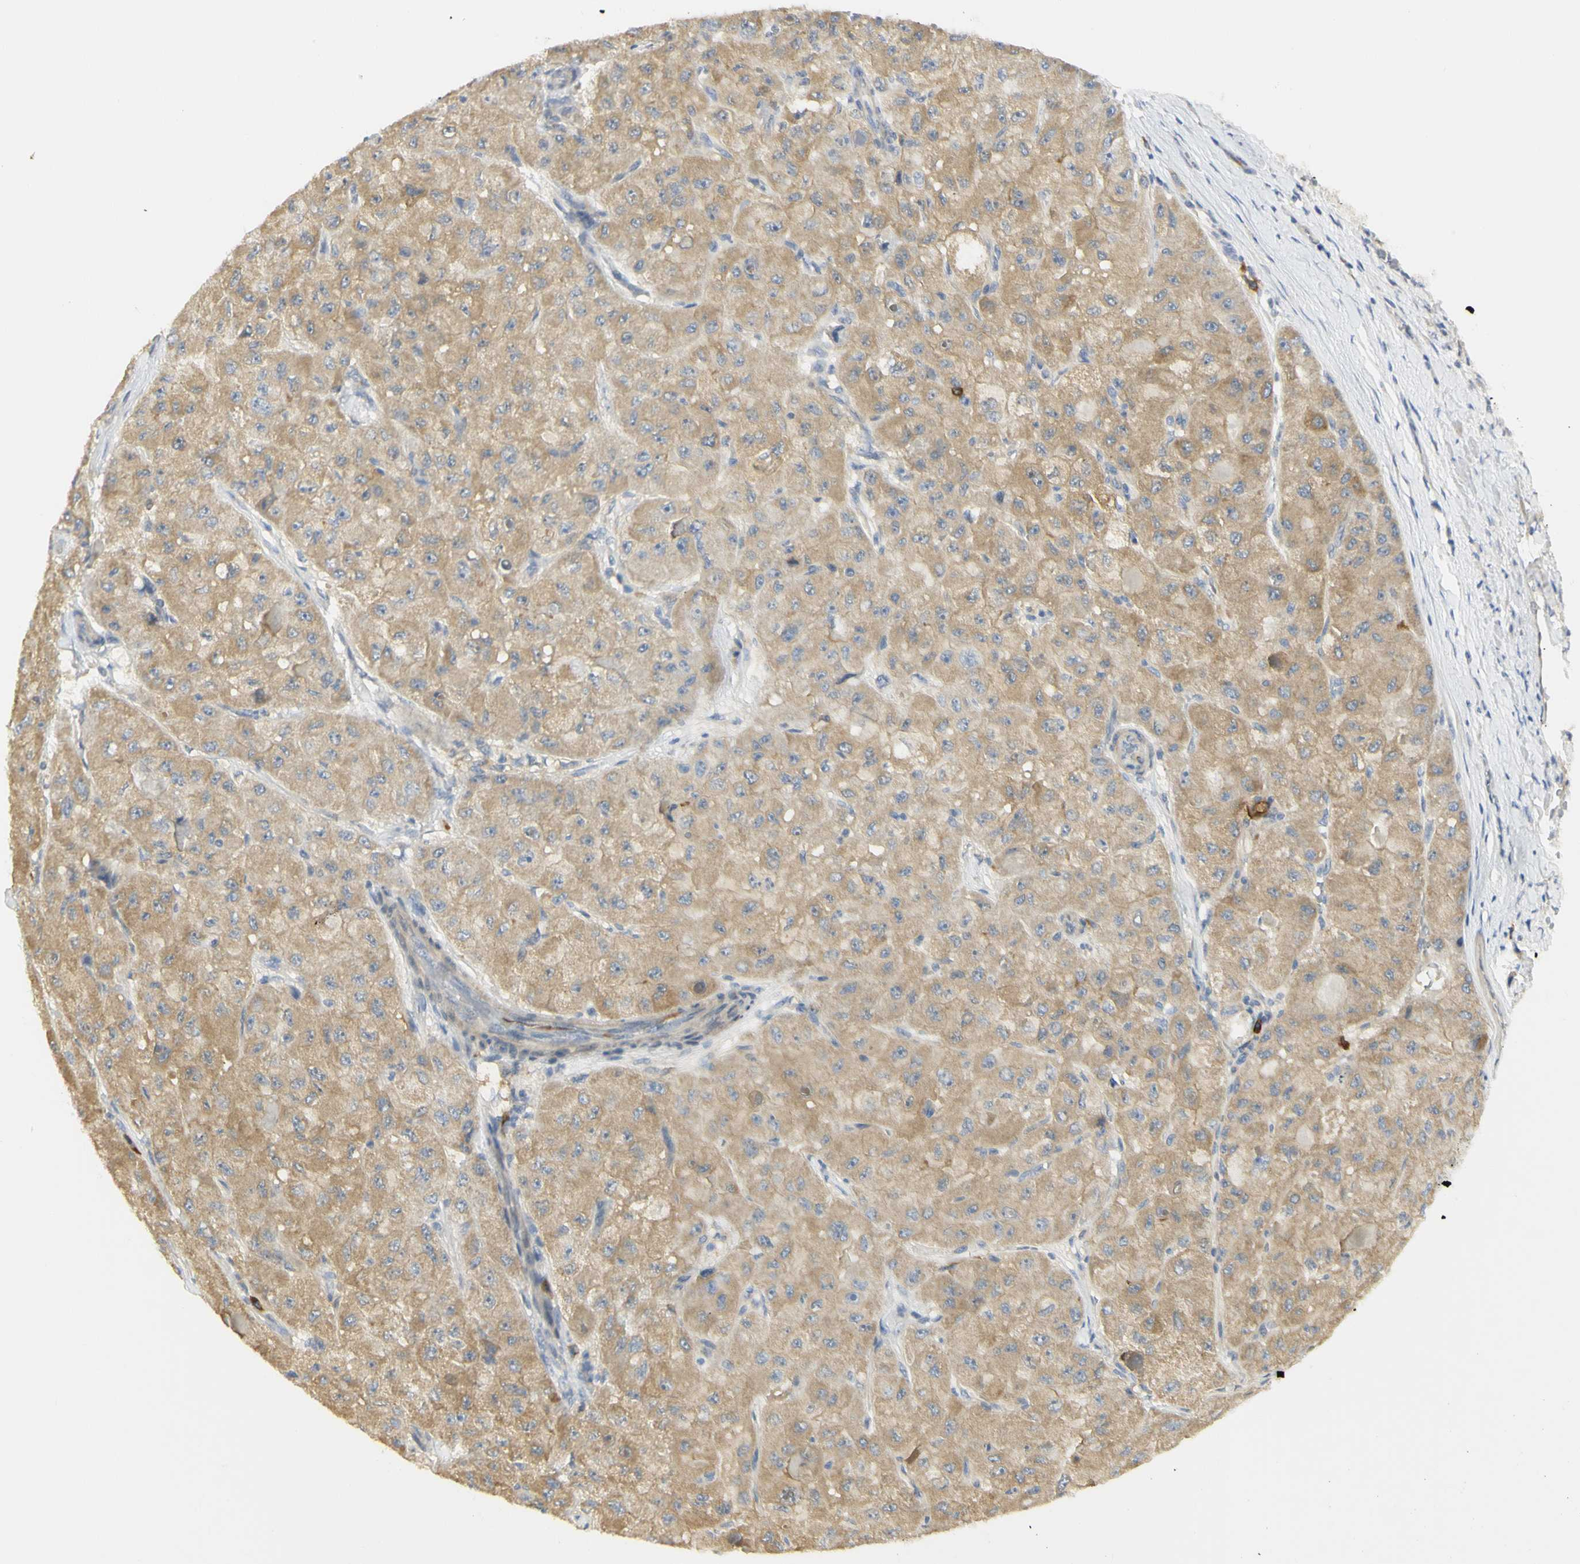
{"staining": {"intensity": "moderate", "quantity": ">75%", "location": "cytoplasmic/membranous"}, "tissue": "liver cancer", "cell_type": "Tumor cells", "image_type": "cancer", "snomed": [{"axis": "morphology", "description": "Carcinoma, Hepatocellular, NOS"}, {"axis": "topography", "description": "Liver"}], "caption": "A brown stain labels moderate cytoplasmic/membranous expression of a protein in human liver cancer tumor cells.", "gene": "KIF11", "patient": {"sex": "male", "age": 80}}